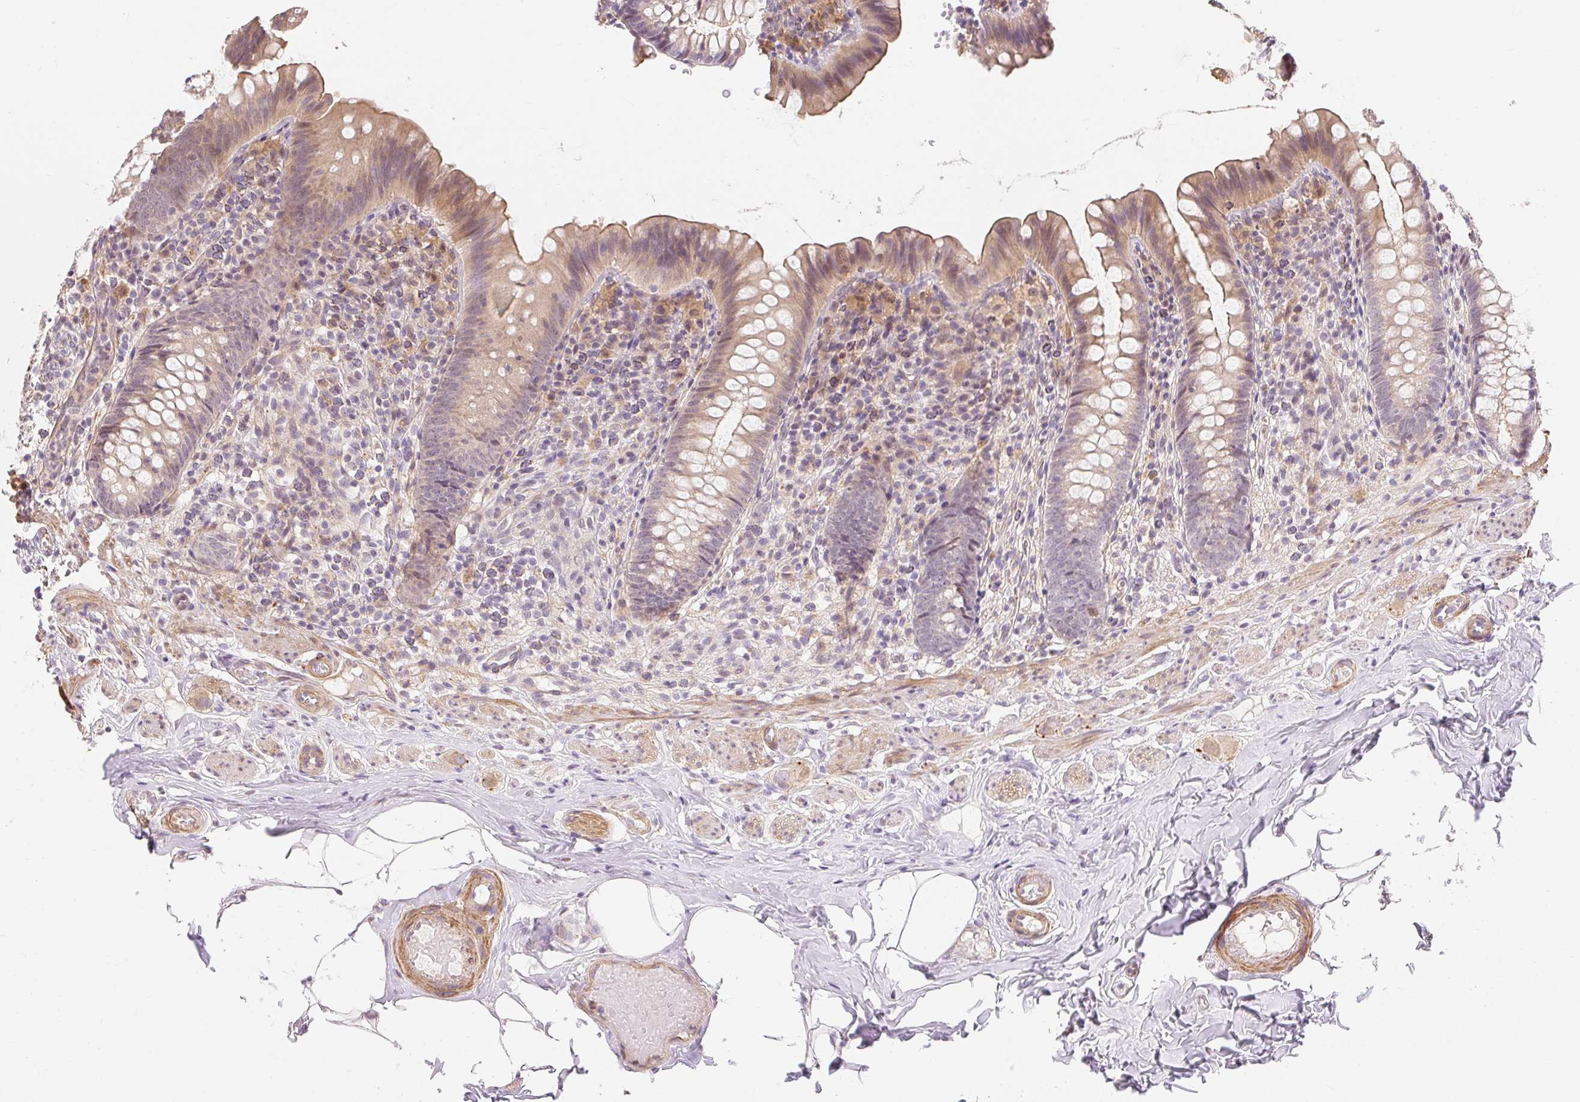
{"staining": {"intensity": "weak", "quantity": "25%-75%", "location": "cytoplasmic/membranous,nuclear"}, "tissue": "appendix", "cell_type": "Glandular cells", "image_type": "normal", "snomed": [{"axis": "morphology", "description": "Normal tissue, NOS"}, {"axis": "topography", "description": "Appendix"}], "caption": "High-magnification brightfield microscopy of normal appendix stained with DAB (3,3'-diaminobenzidine) (brown) and counterstained with hematoxylin (blue). glandular cells exhibit weak cytoplasmic/membranous,nuclear staining is seen in approximately25%-75% of cells.", "gene": "EMC10", "patient": {"sex": "male", "age": 55}}